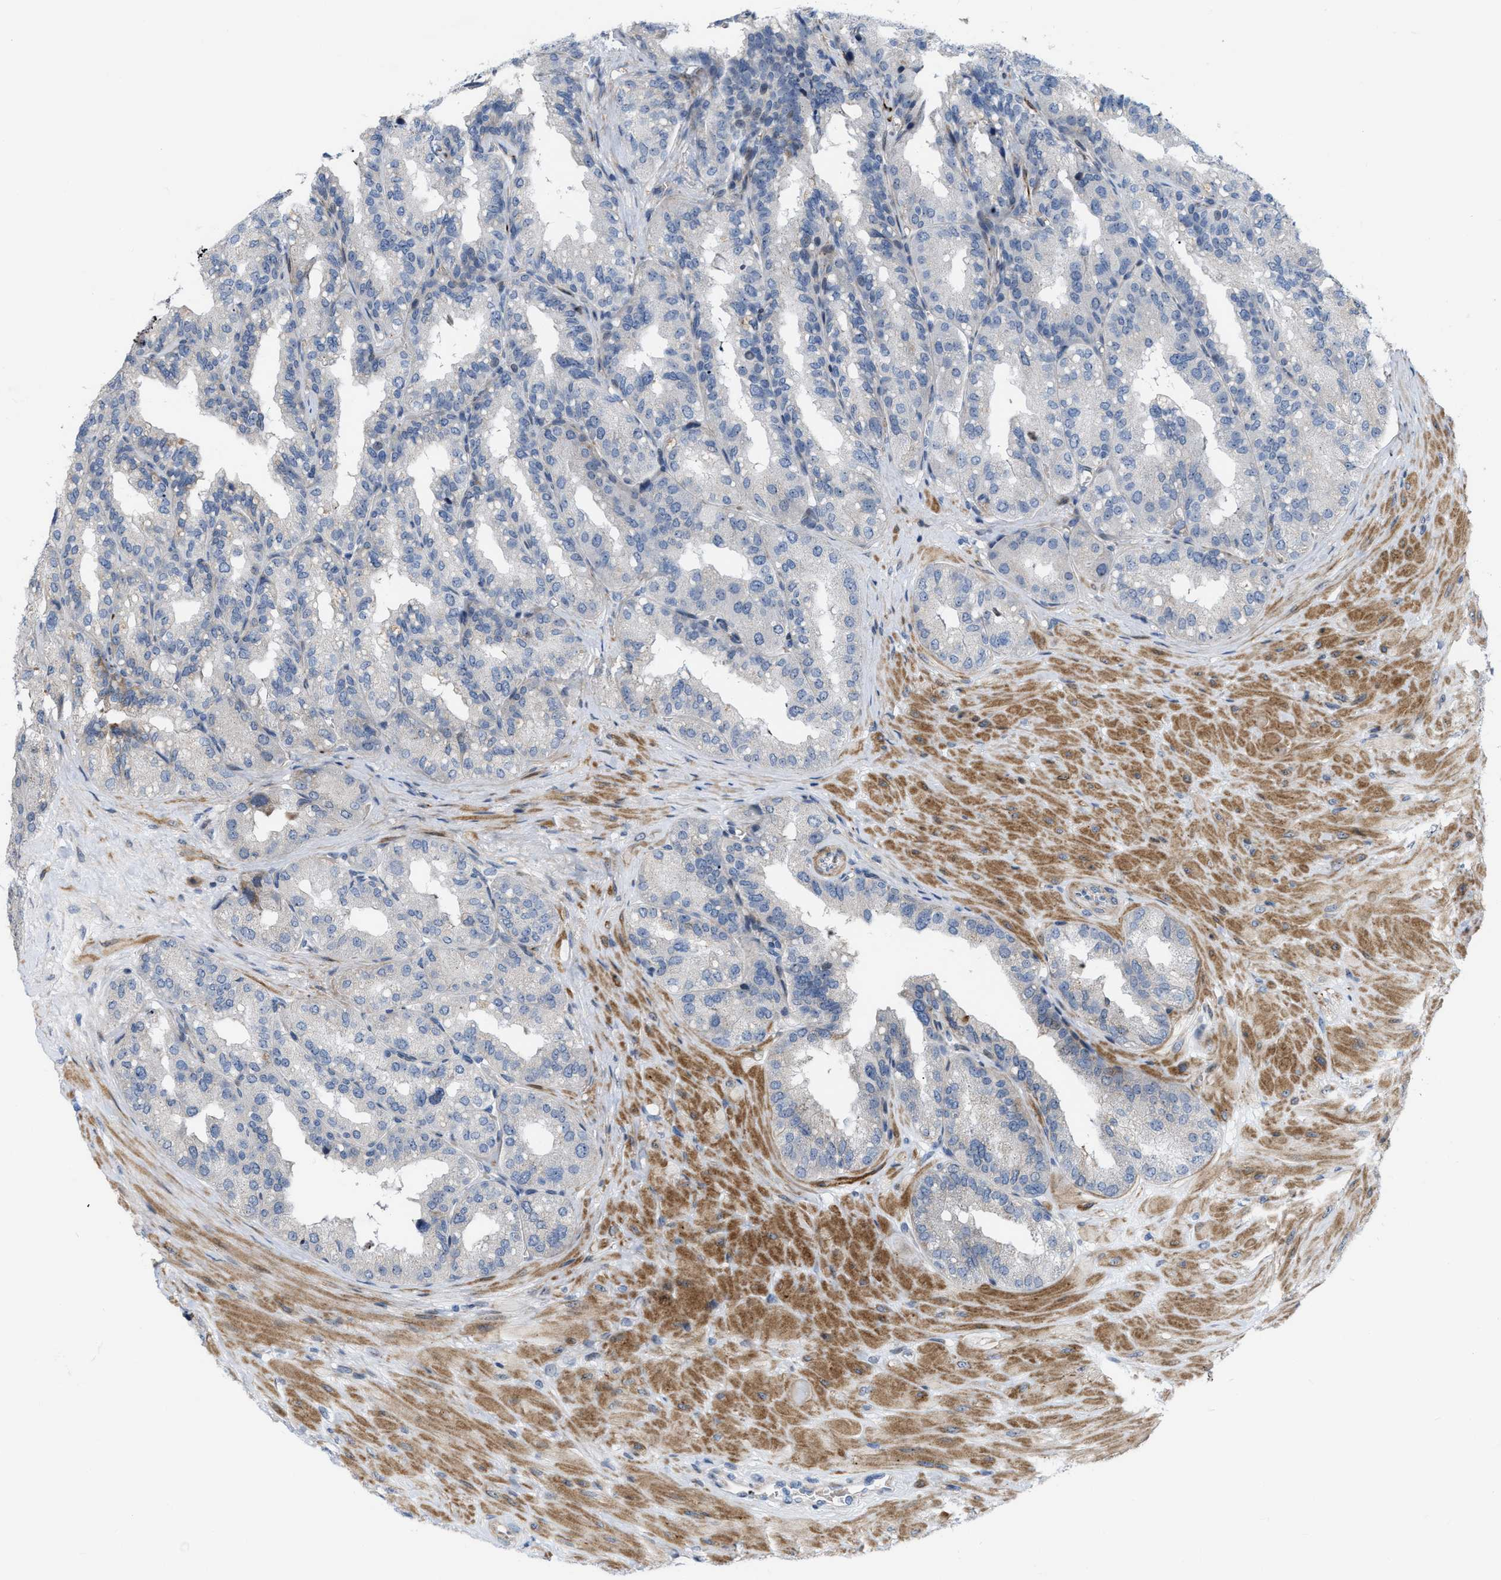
{"staining": {"intensity": "negative", "quantity": "none", "location": "none"}, "tissue": "seminal vesicle", "cell_type": "Glandular cells", "image_type": "normal", "snomed": [{"axis": "morphology", "description": "Normal tissue, NOS"}, {"axis": "topography", "description": "Prostate"}, {"axis": "topography", "description": "Seminal veicle"}], "caption": "DAB (3,3'-diaminobenzidine) immunohistochemical staining of unremarkable seminal vesicle exhibits no significant positivity in glandular cells.", "gene": "POLR1F", "patient": {"sex": "male", "age": 51}}